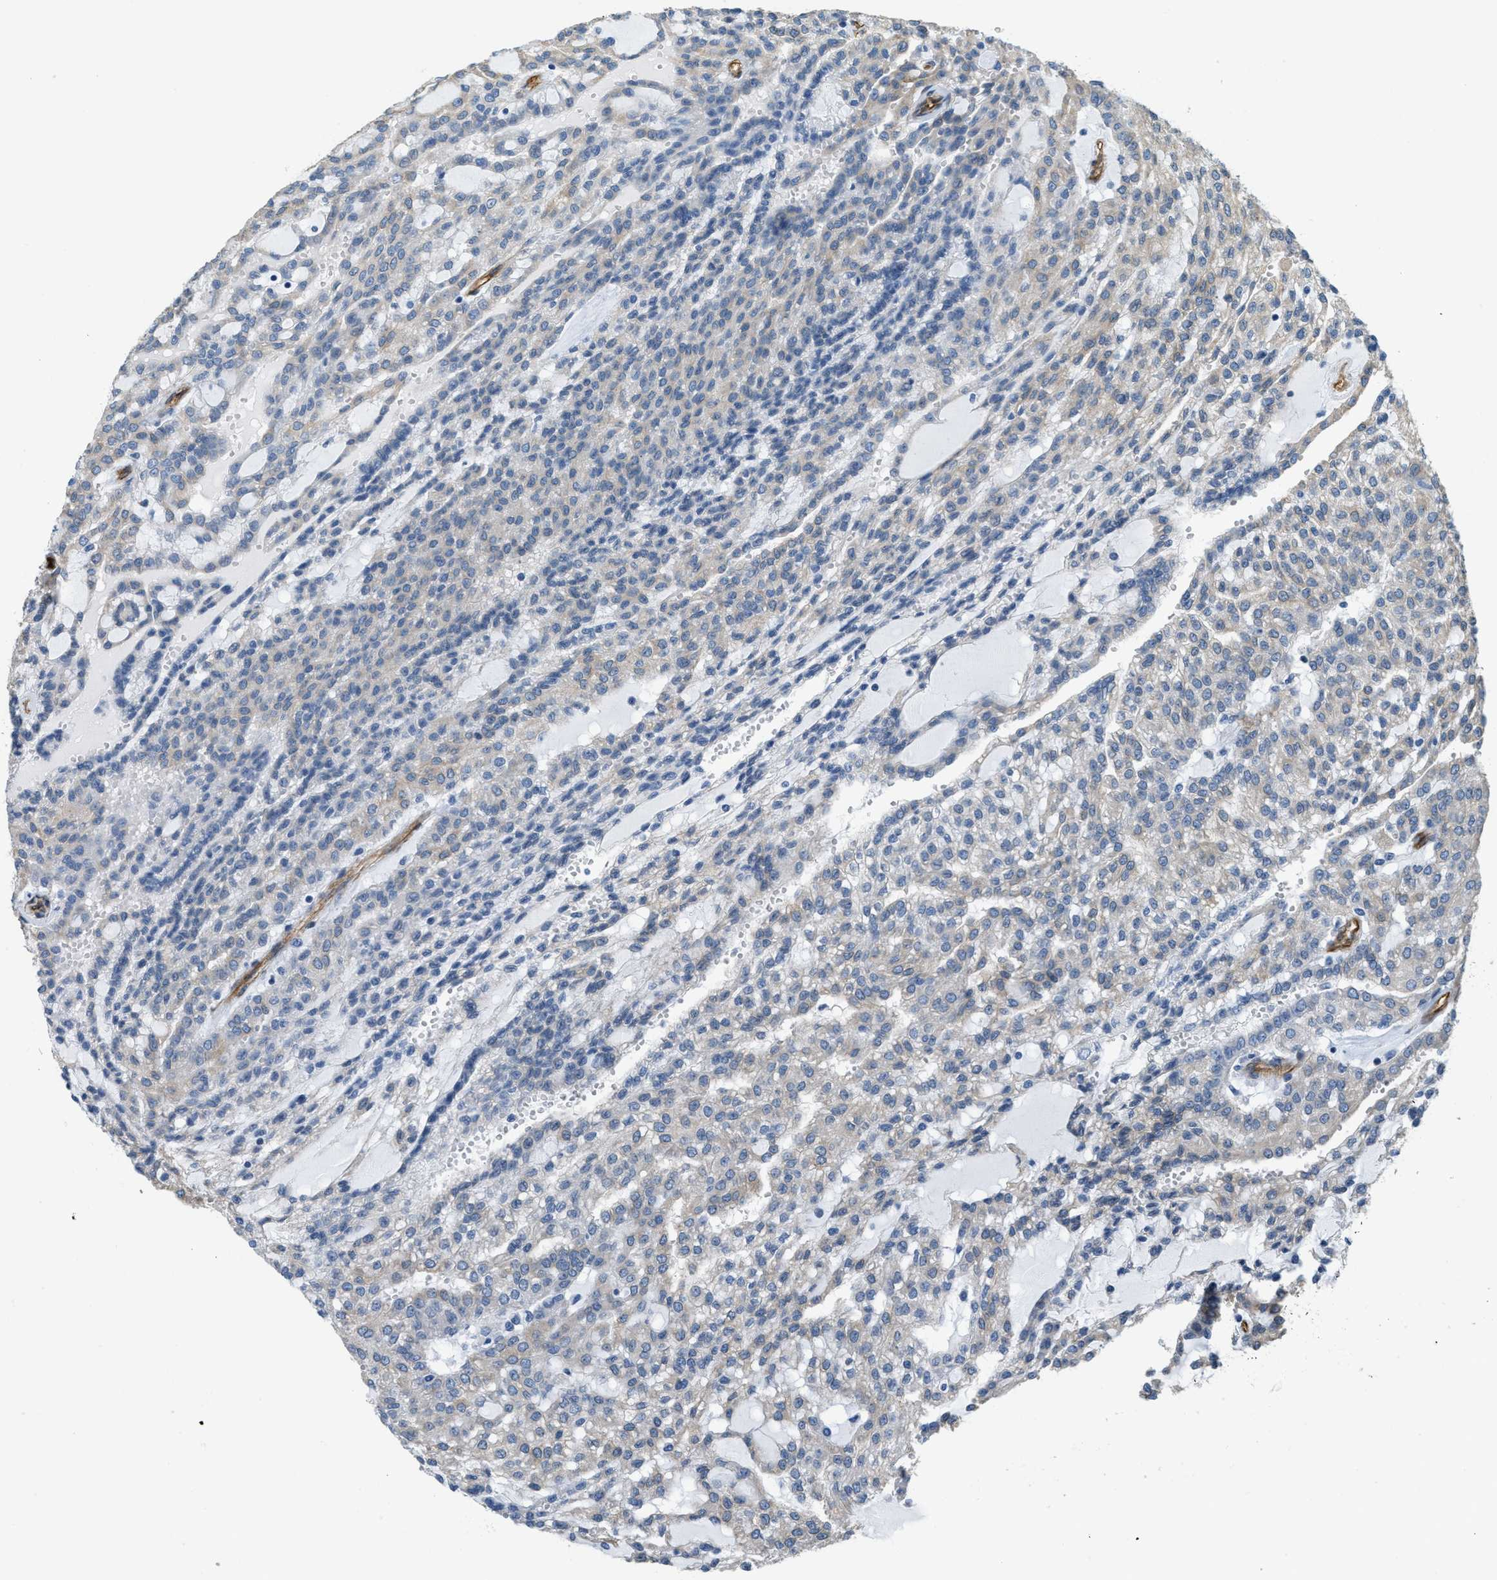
{"staining": {"intensity": "negative", "quantity": "none", "location": "none"}, "tissue": "renal cancer", "cell_type": "Tumor cells", "image_type": "cancer", "snomed": [{"axis": "morphology", "description": "Adenocarcinoma, NOS"}, {"axis": "topography", "description": "Kidney"}], "caption": "Tumor cells are negative for brown protein staining in renal adenocarcinoma.", "gene": "TMEM43", "patient": {"sex": "male", "age": 63}}